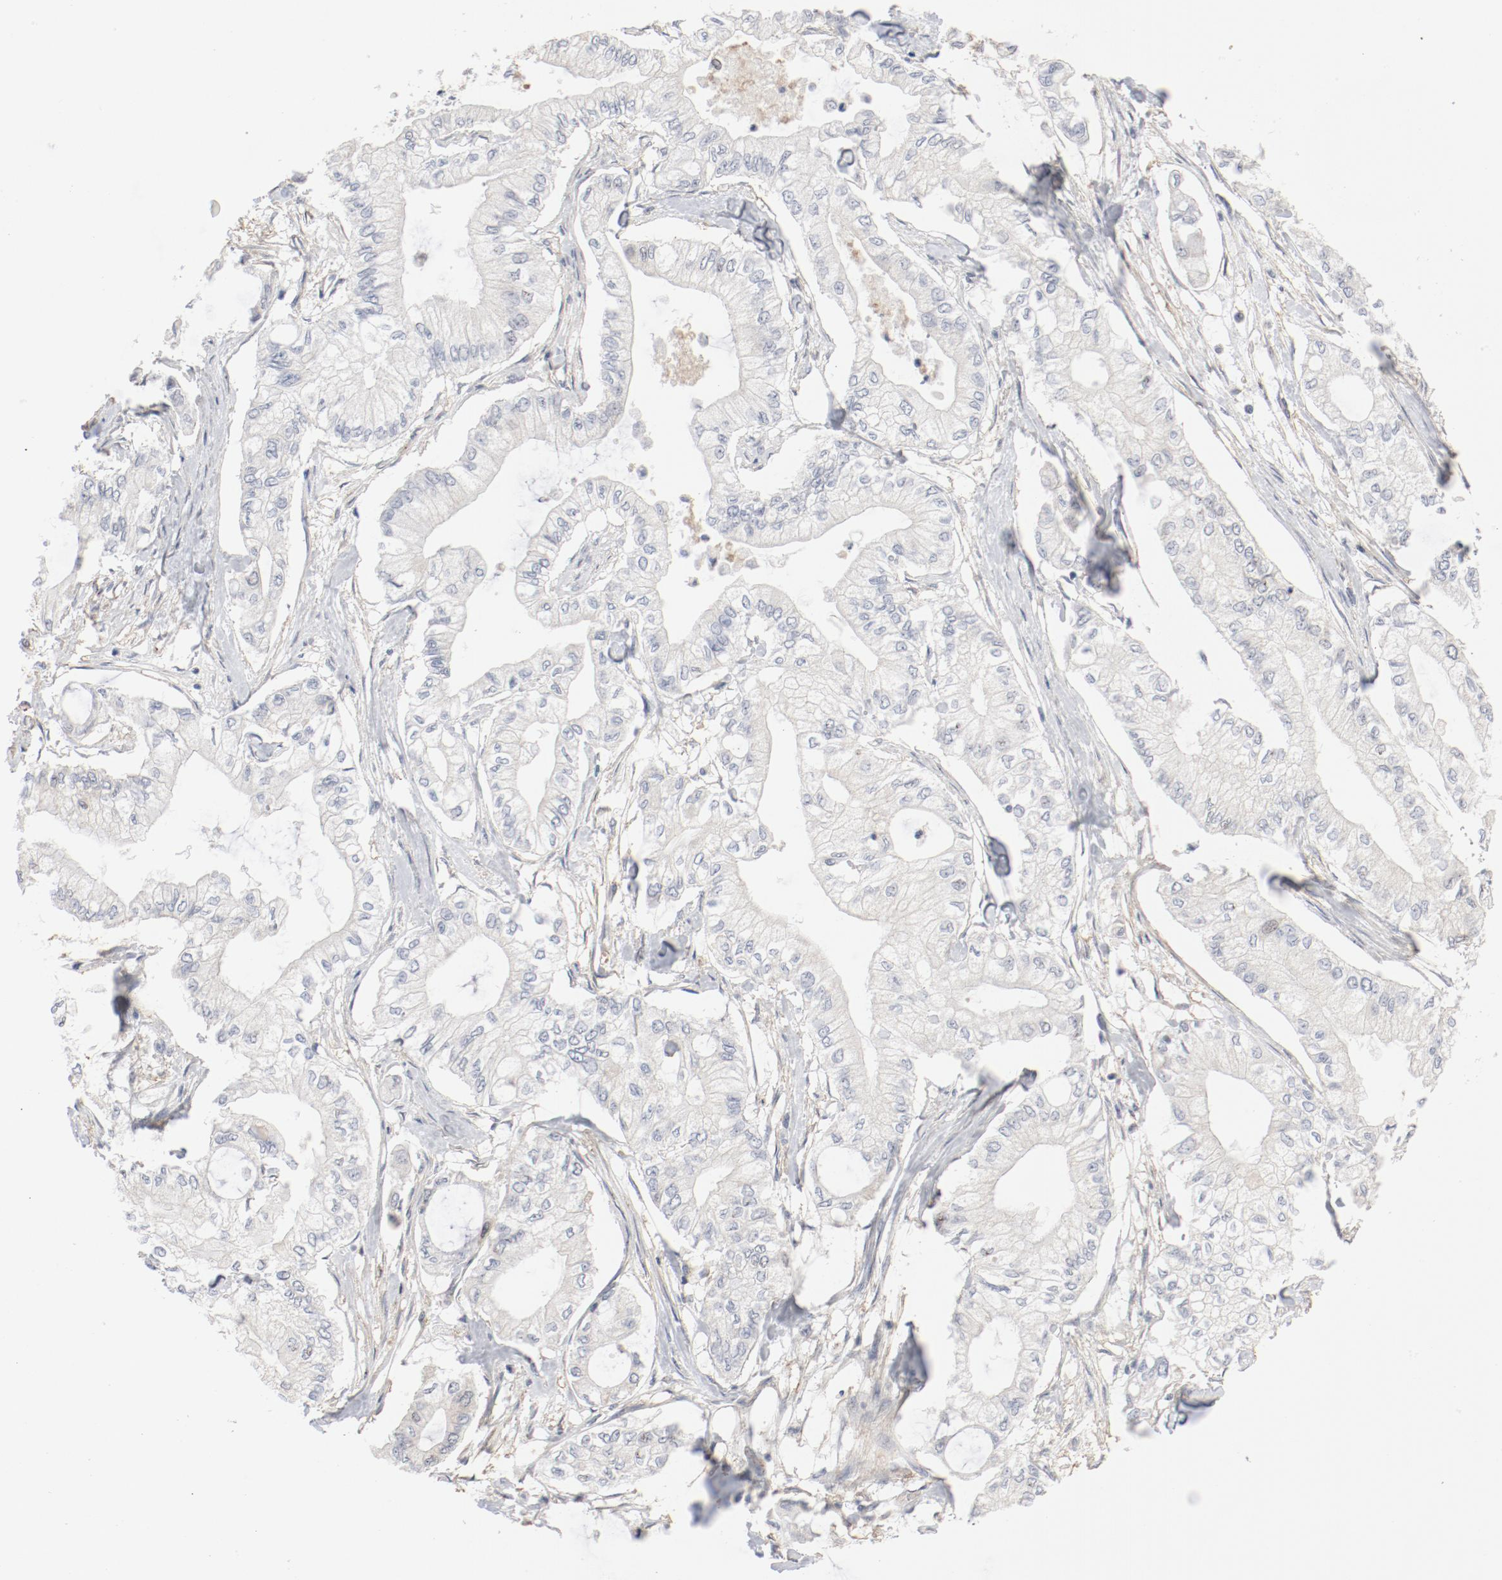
{"staining": {"intensity": "negative", "quantity": "none", "location": "none"}, "tissue": "pancreatic cancer", "cell_type": "Tumor cells", "image_type": "cancer", "snomed": [{"axis": "morphology", "description": "Adenocarcinoma, NOS"}, {"axis": "topography", "description": "Pancreas"}], "caption": "Histopathology image shows no protein positivity in tumor cells of pancreatic adenocarcinoma tissue.", "gene": "CDK1", "patient": {"sex": "male", "age": 79}}